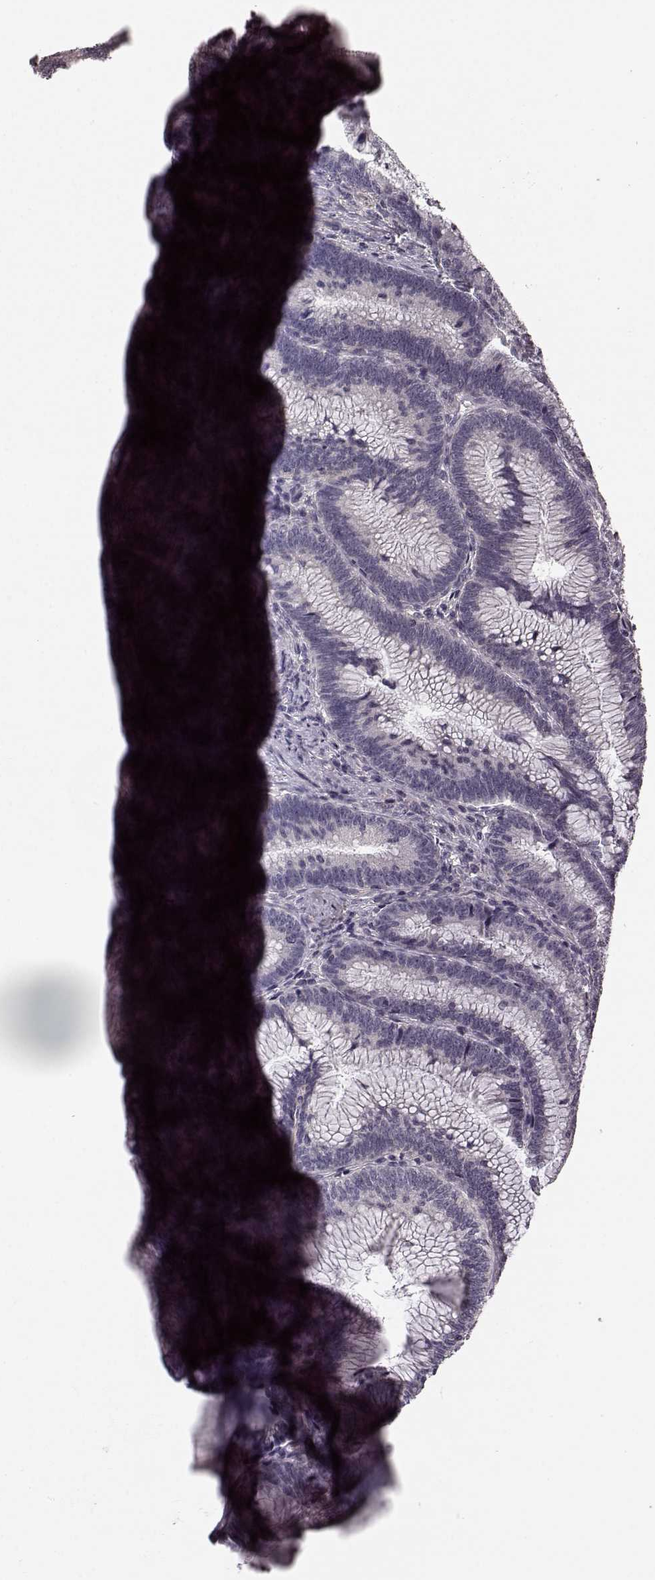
{"staining": {"intensity": "negative", "quantity": "none", "location": "none"}, "tissue": "colorectal cancer", "cell_type": "Tumor cells", "image_type": "cancer", "snomed": [{"axis": "morphology", "description": "Adenocarcinoma, NOS"}, {"axis": "topography", "description": "Colon"}], "caption": "The micrograph displays no significant positivity in tumor cells of colorectal cancer (adenocarcinoma).", "gene": "PRKCE", "patient": {"sex": "female", "age": 78}}